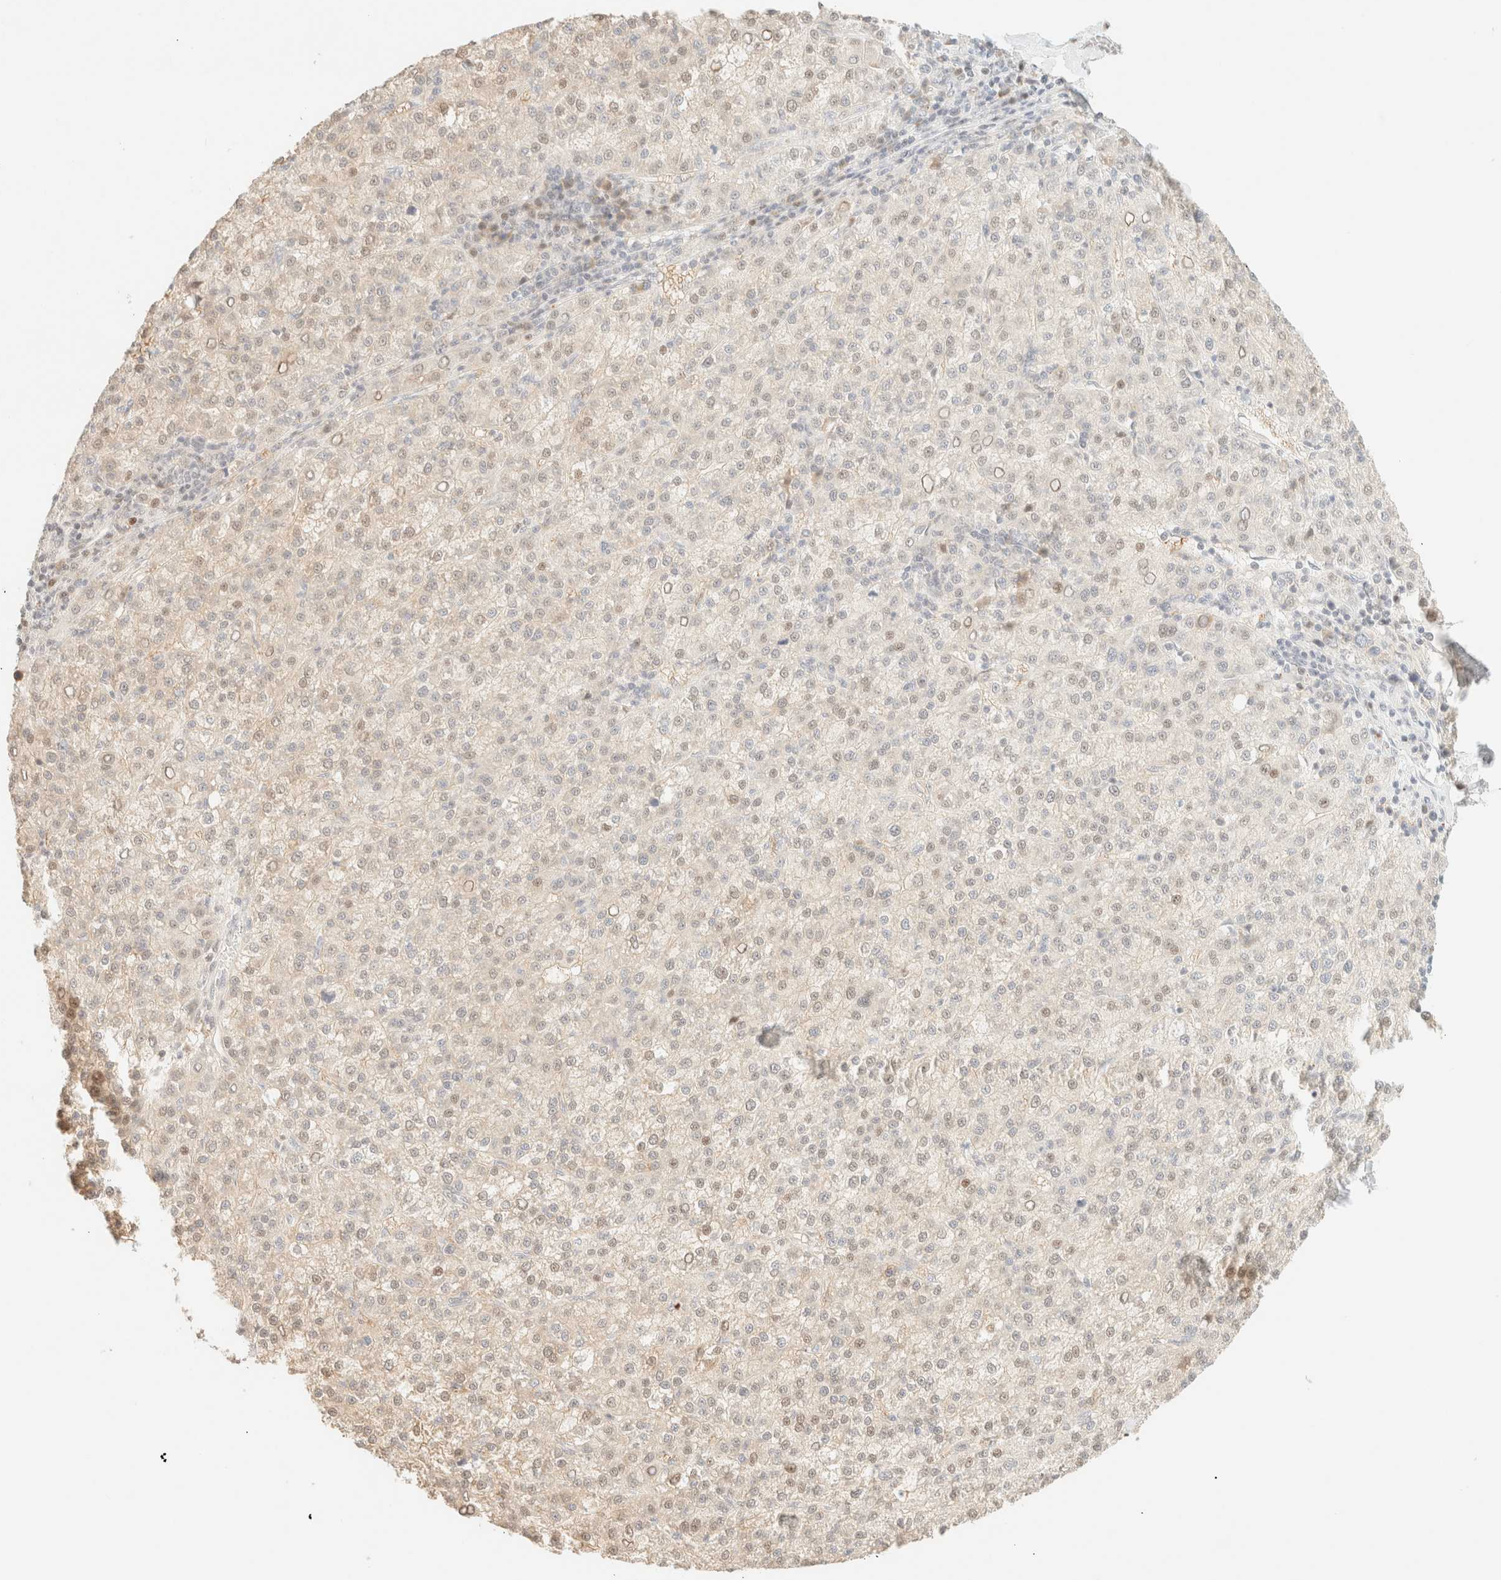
{"staining": {"intensity": "weak", "quantity": "<25%", "location": "nuclear"}, "tissue": "liver cancer", "cell_type": "Tumor cells", "image_type": "cancer", "snomed": [{"axis": "morphology", "description": "Carcinoma, Hepatocellular, NOS"}, {"axis": "topography", "description": "Liver"}], "caption": "Histopathology image shows no significant protein expression in tumor cells of liver cancer (hepatocellular carcinoma). Brightfield microscopy of immunohistochemistry stained with DAB (brown) and hematoxylin (blue), captured at high magnification.", "gene": "TSR1", "patient": {"sex": "female", "age": 58}}